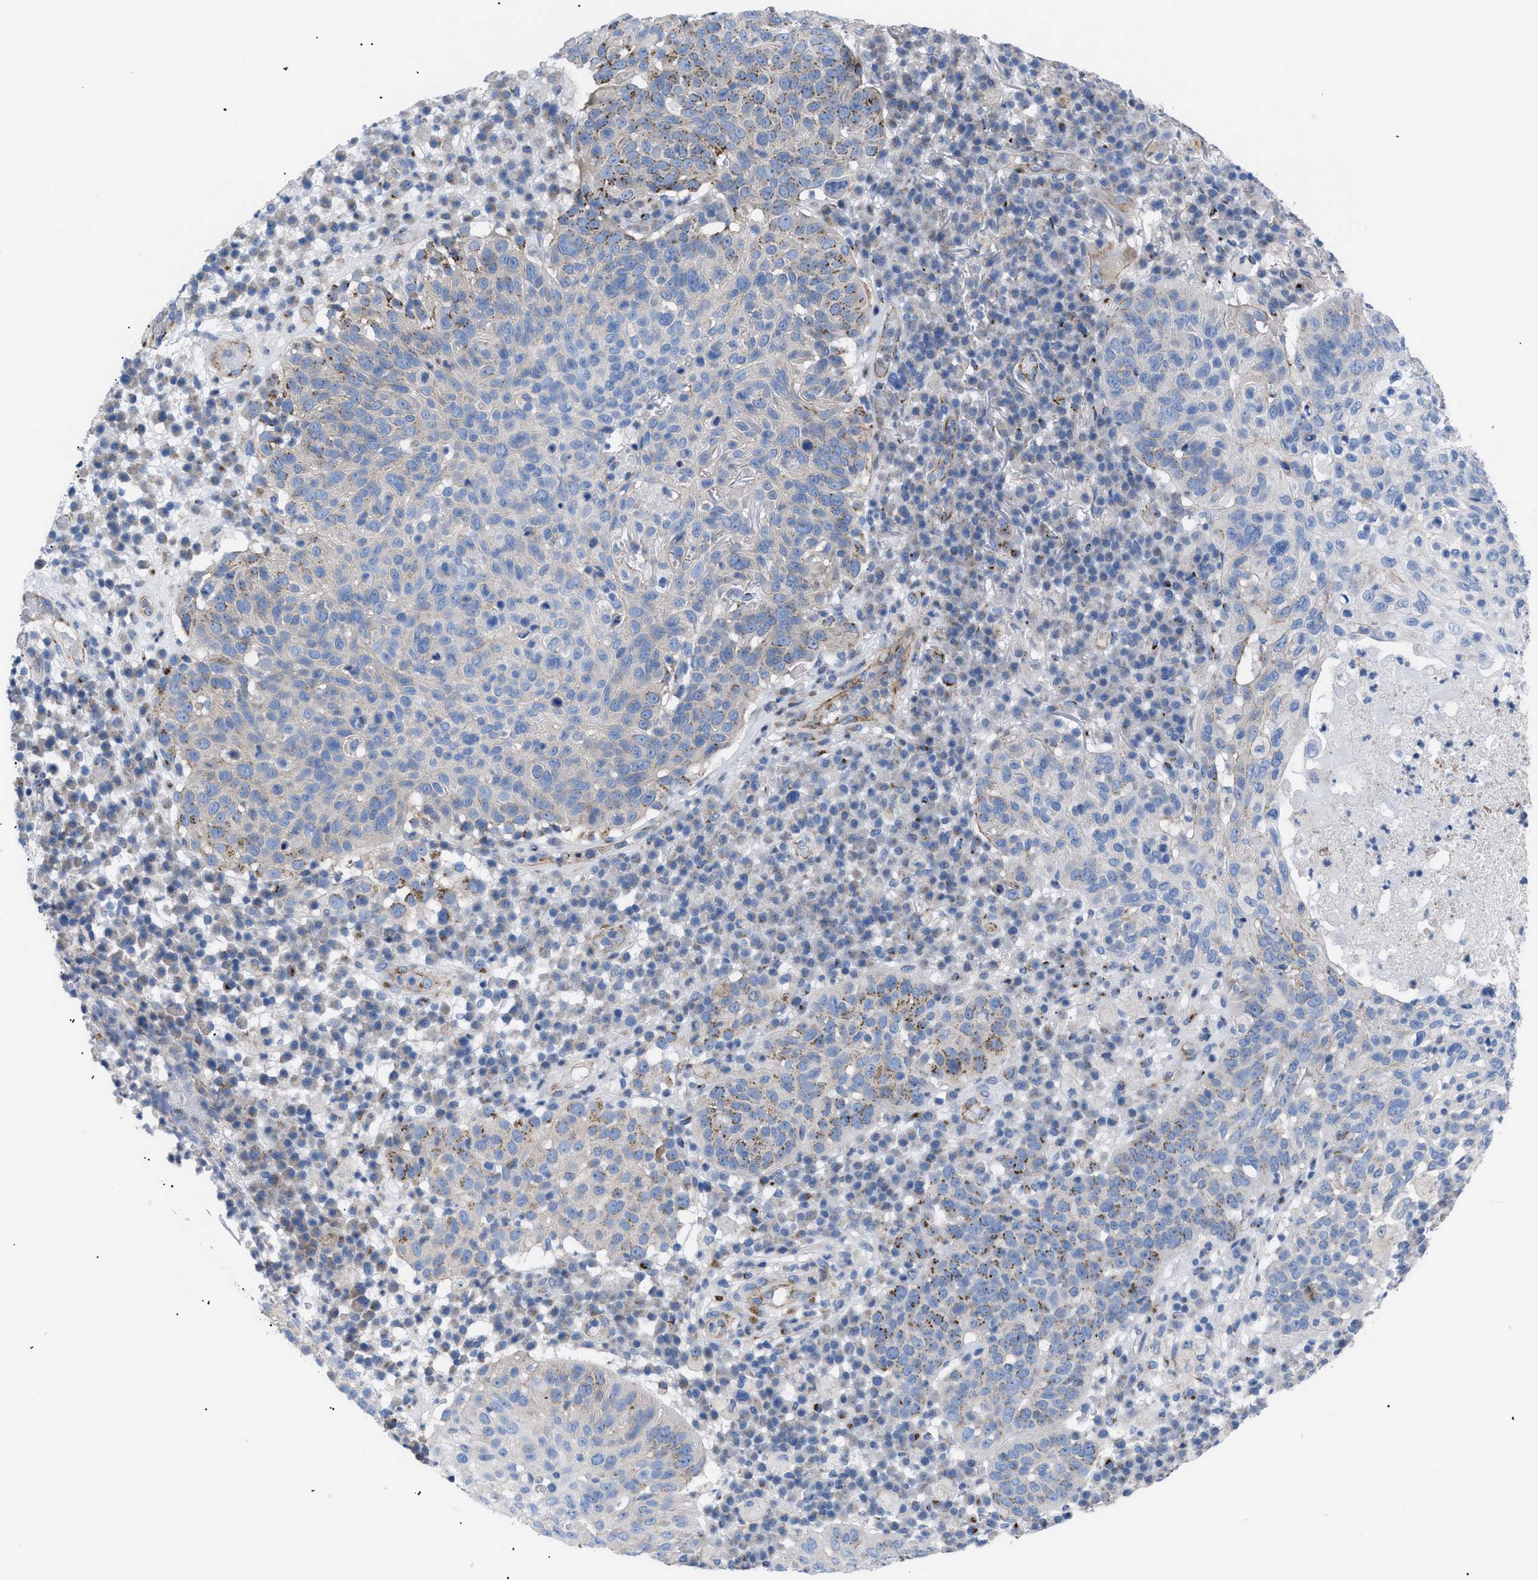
{"staining": {"intensity": "moderate", "quantity": "25%-75%", "location": "cytoplasmic/membranous"}, "tissue": "skin cancer", "cell_type": "Tumor cells", "image_type": "cancer", "snomed": [{"axis": "morphology", "description": "Squamous cell carcinoma in situ, NOS"}, {"axis": "morphology", "description": "Squamous cell carcinoma, NOS"}, {"axis": "topography", "description": "Skin"}], "caption": "The immunohistochemical stain shows moderate cytoplasmic/membranous positivity in tumor cells of squamous cell carcinoma in situ (skin) tissue.", "gene": "TMEM17", "patient": {"sex": "male", "age": 93}}